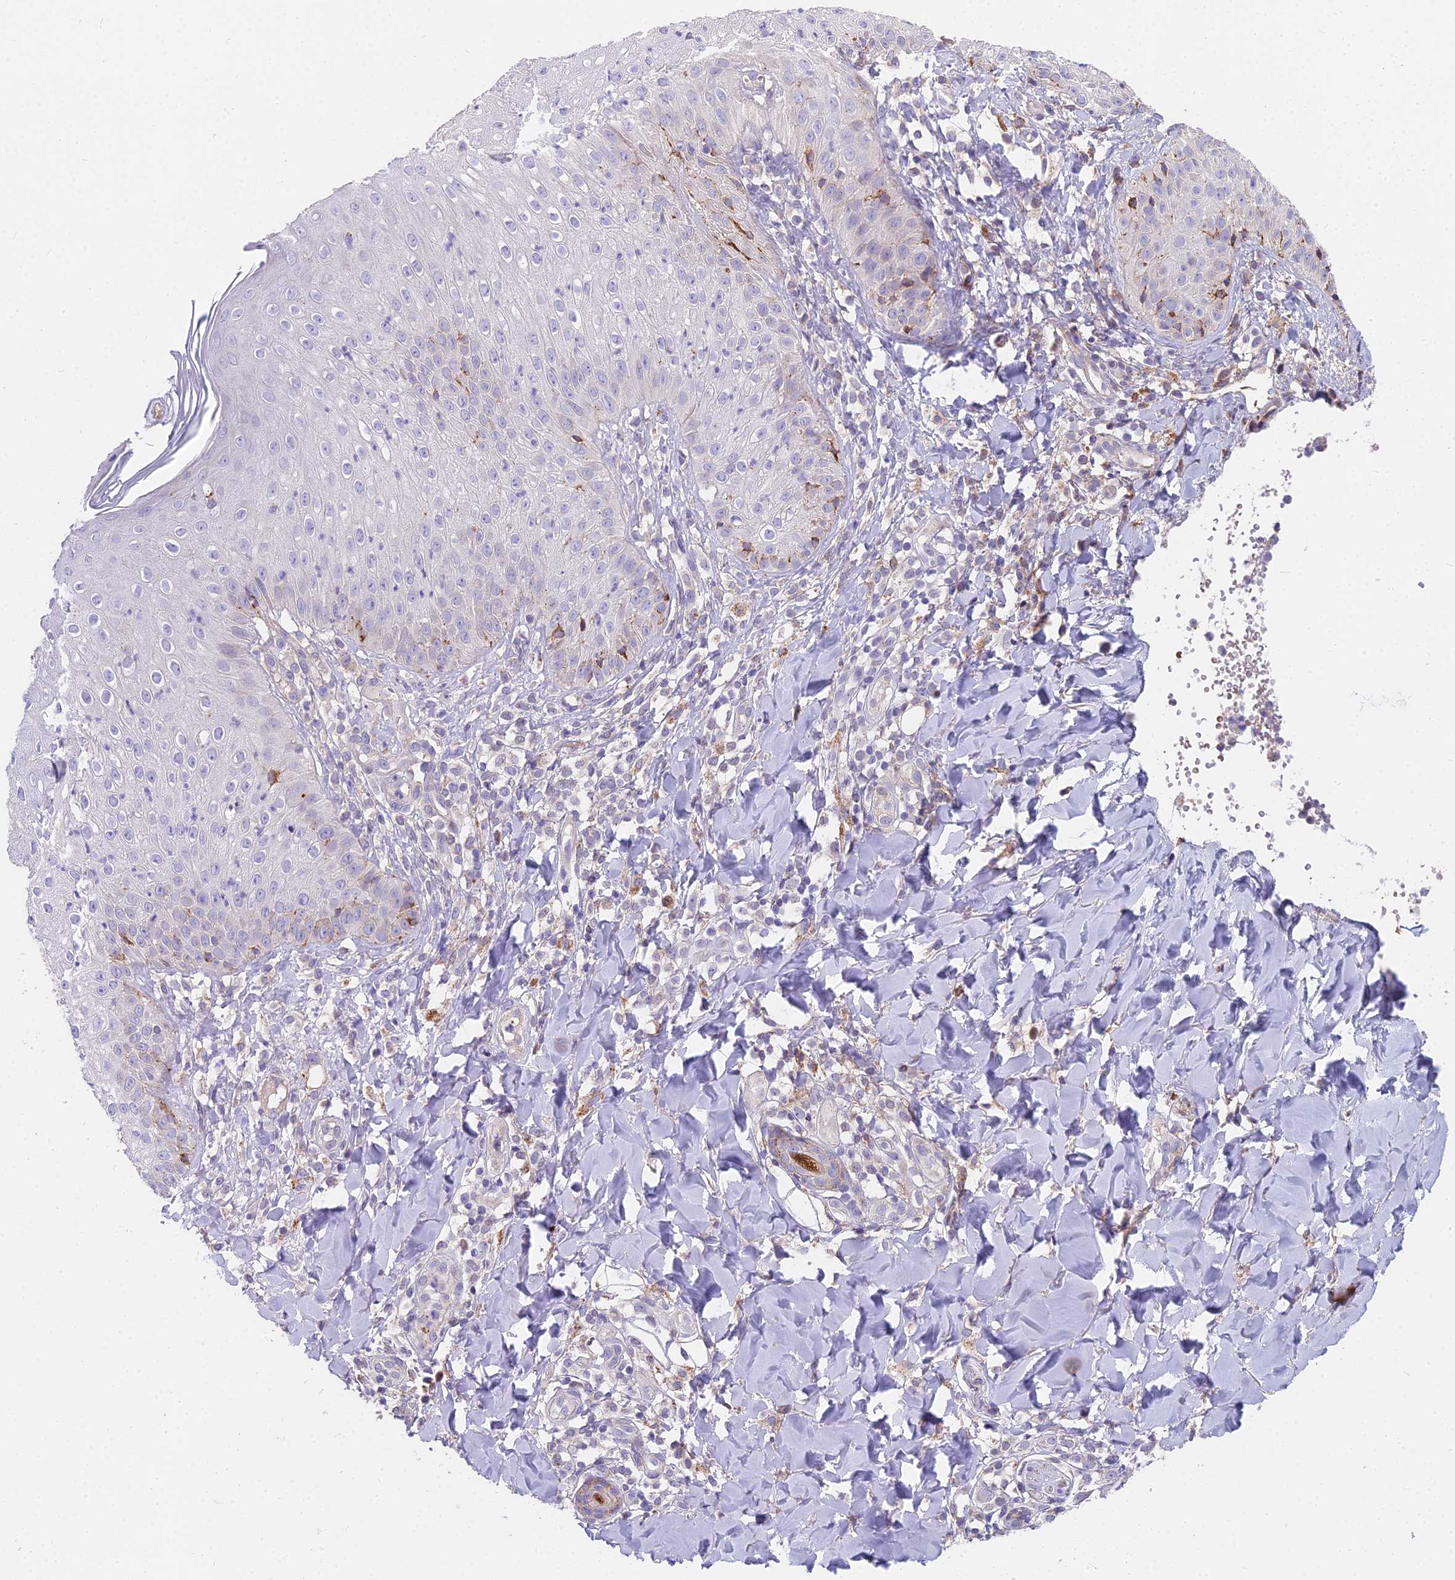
{"staining": {"intensity": "moderate", "quantity": "25%-75%", "location": "cytoplasmic/membranous"}, "tissue": "skin", "cell_type": "Epidermal cells", "image_type": "normal", "snomed": [{"axis": "morphology", "description": "Normal tissue, NOS"}, {"axis": "morphology", "description": "Inflammation, NOS"}, {"axis": "topography", "description": "Soft tissue"}, {"axis": "topography", "description": "Anal"}], "caption": "A medium amount of moderate cytoplasmic/membranous expression is present in about 25%-75% of epidermal cells in normal skin. Nuclei are stained in blue.", "gene": "FRMPD1", "patient": {"sex": "female", "age": 15}}